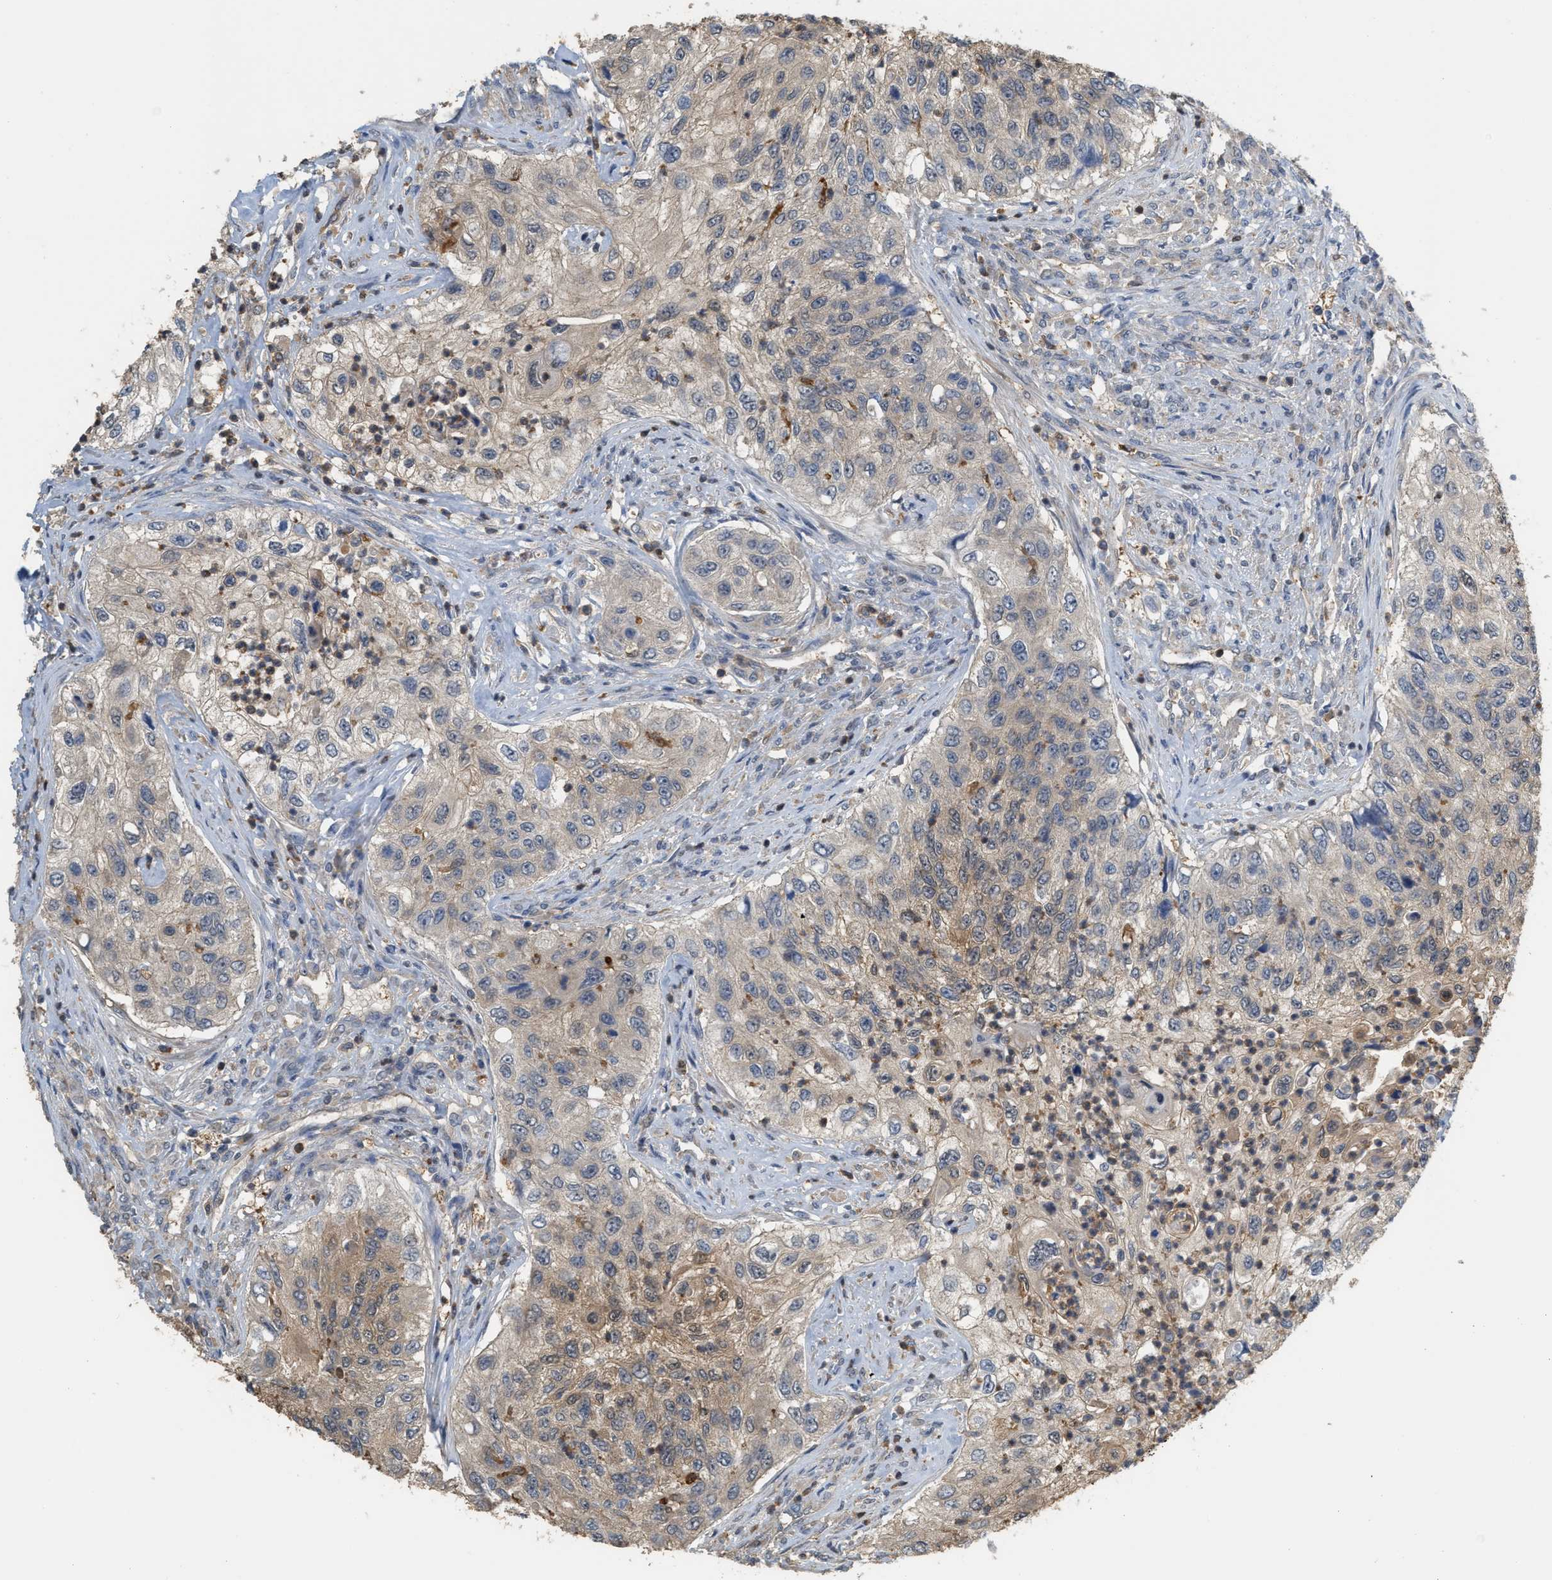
{"staining": {"intensity": "weak", "quantity": "25%-75%", "location": "cytoplasmic/membranous"}, "tissue": "urothelial cancer", "cell_type": "Tumor cells", "image_type": "cancer", "snomed": [{"axis": "morphology", "description": "Urothelial carcinoma, High grade"}, {"axis": "topography", "description": "Urinary bladder"}], "caption": "Immunohistochemistry of high-grade urothelial carcinoma demonstrates low levels of weak cytoplasmic/membranous positivity in about 25%-75% of tumor cells.", "gene": "MTPN", "patient": {"sex": "female", "age": 60}}